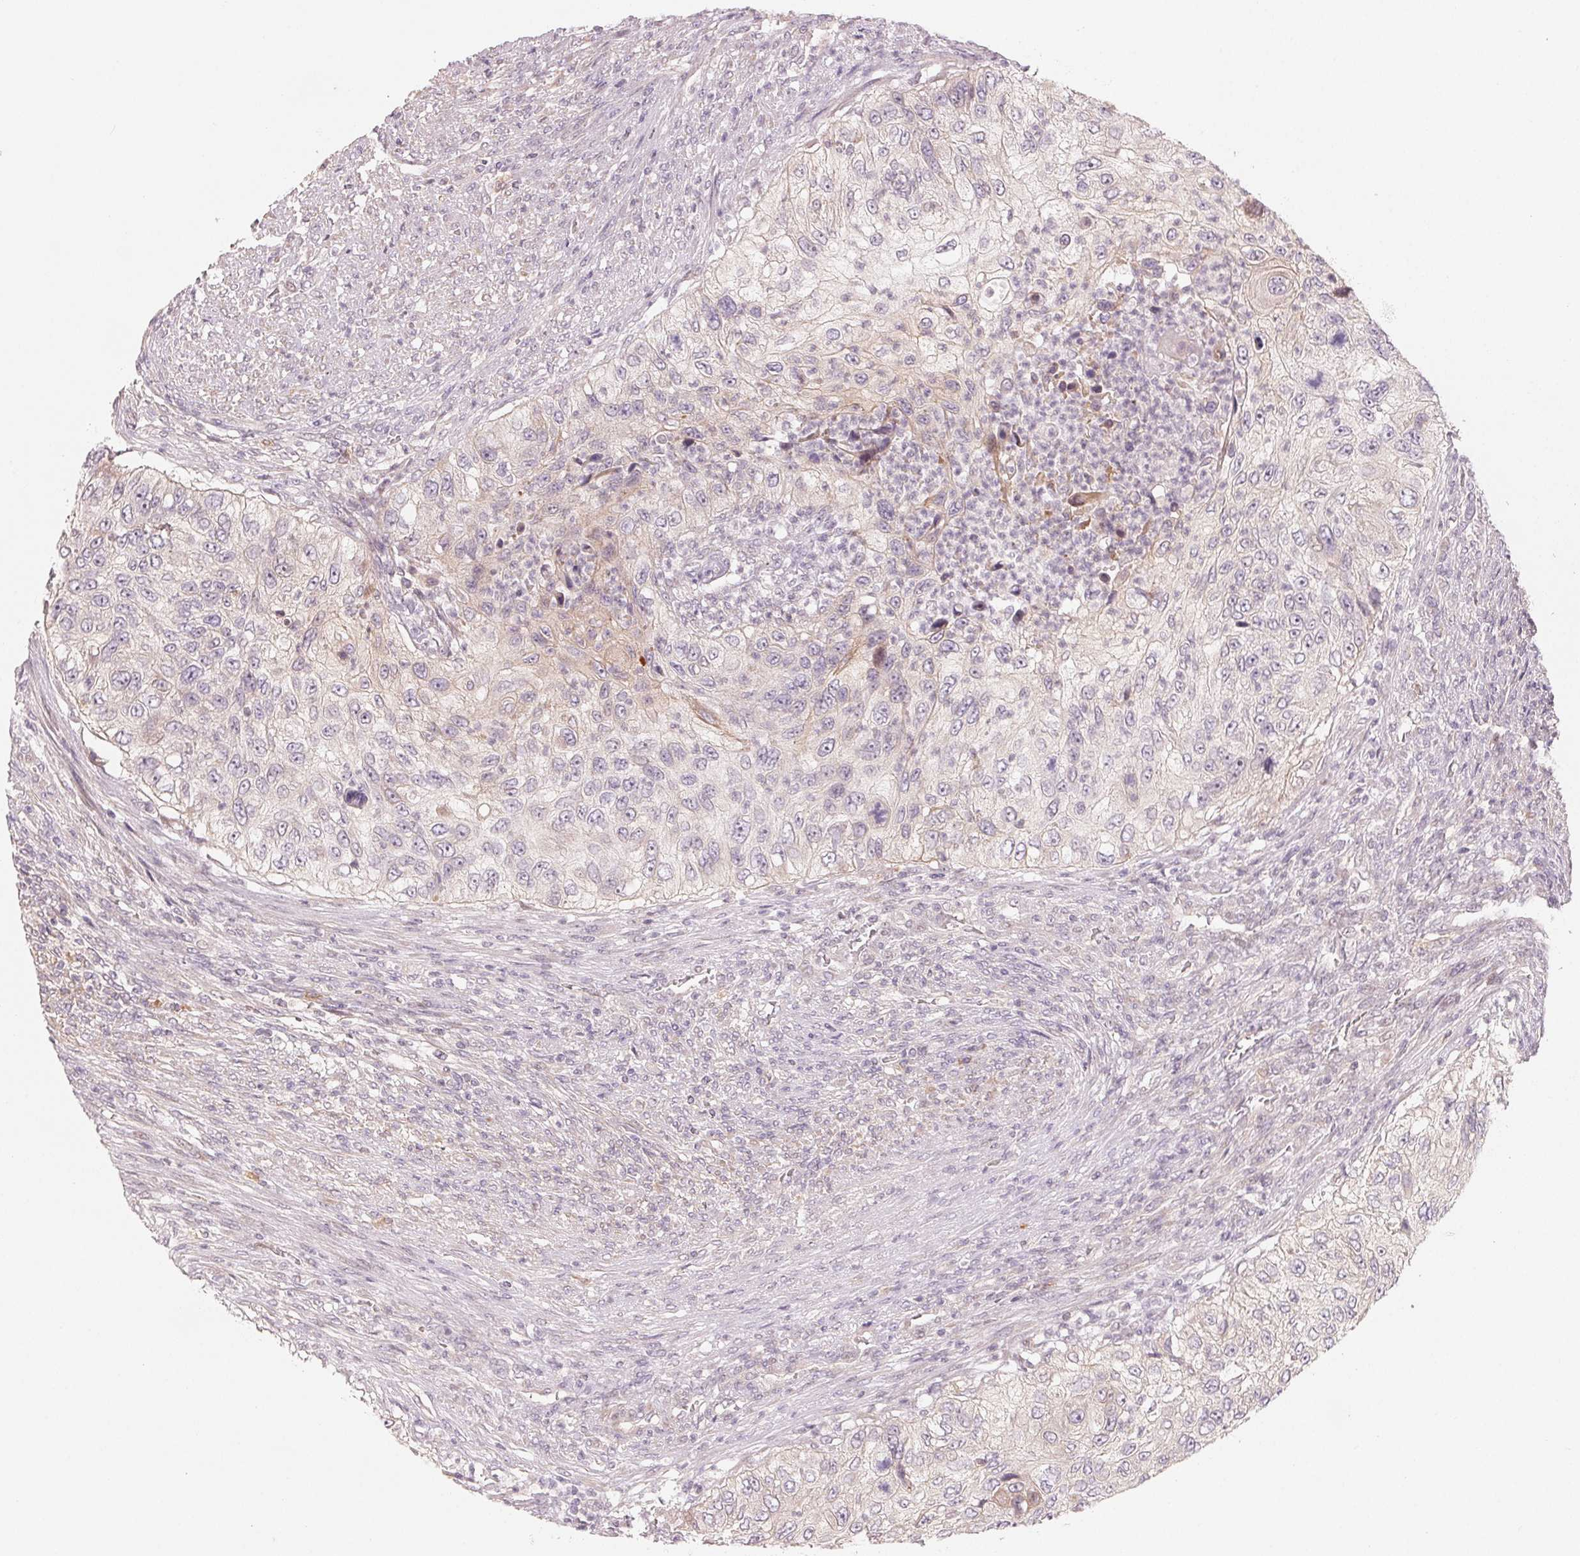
{"staining": {"intensity": "negative", "quantity": "none", "location": "none"}, "tissue": "urothelial cancer", "cell_type": "Tumor cells", "image_type": "cancer", "snomed": [{"axis": "morphology", "description": "Urothelial carcinoma, High grade"}, {"axis": "topography", "description": "Urinary bladder"}], "caption": "Immunohistochemical staining of urothelial carcinoma (high-grade) reveals no significant expression in tumor cells.", "gene": "DENND2C", "patient": {"sex": "female", "age": 60}}